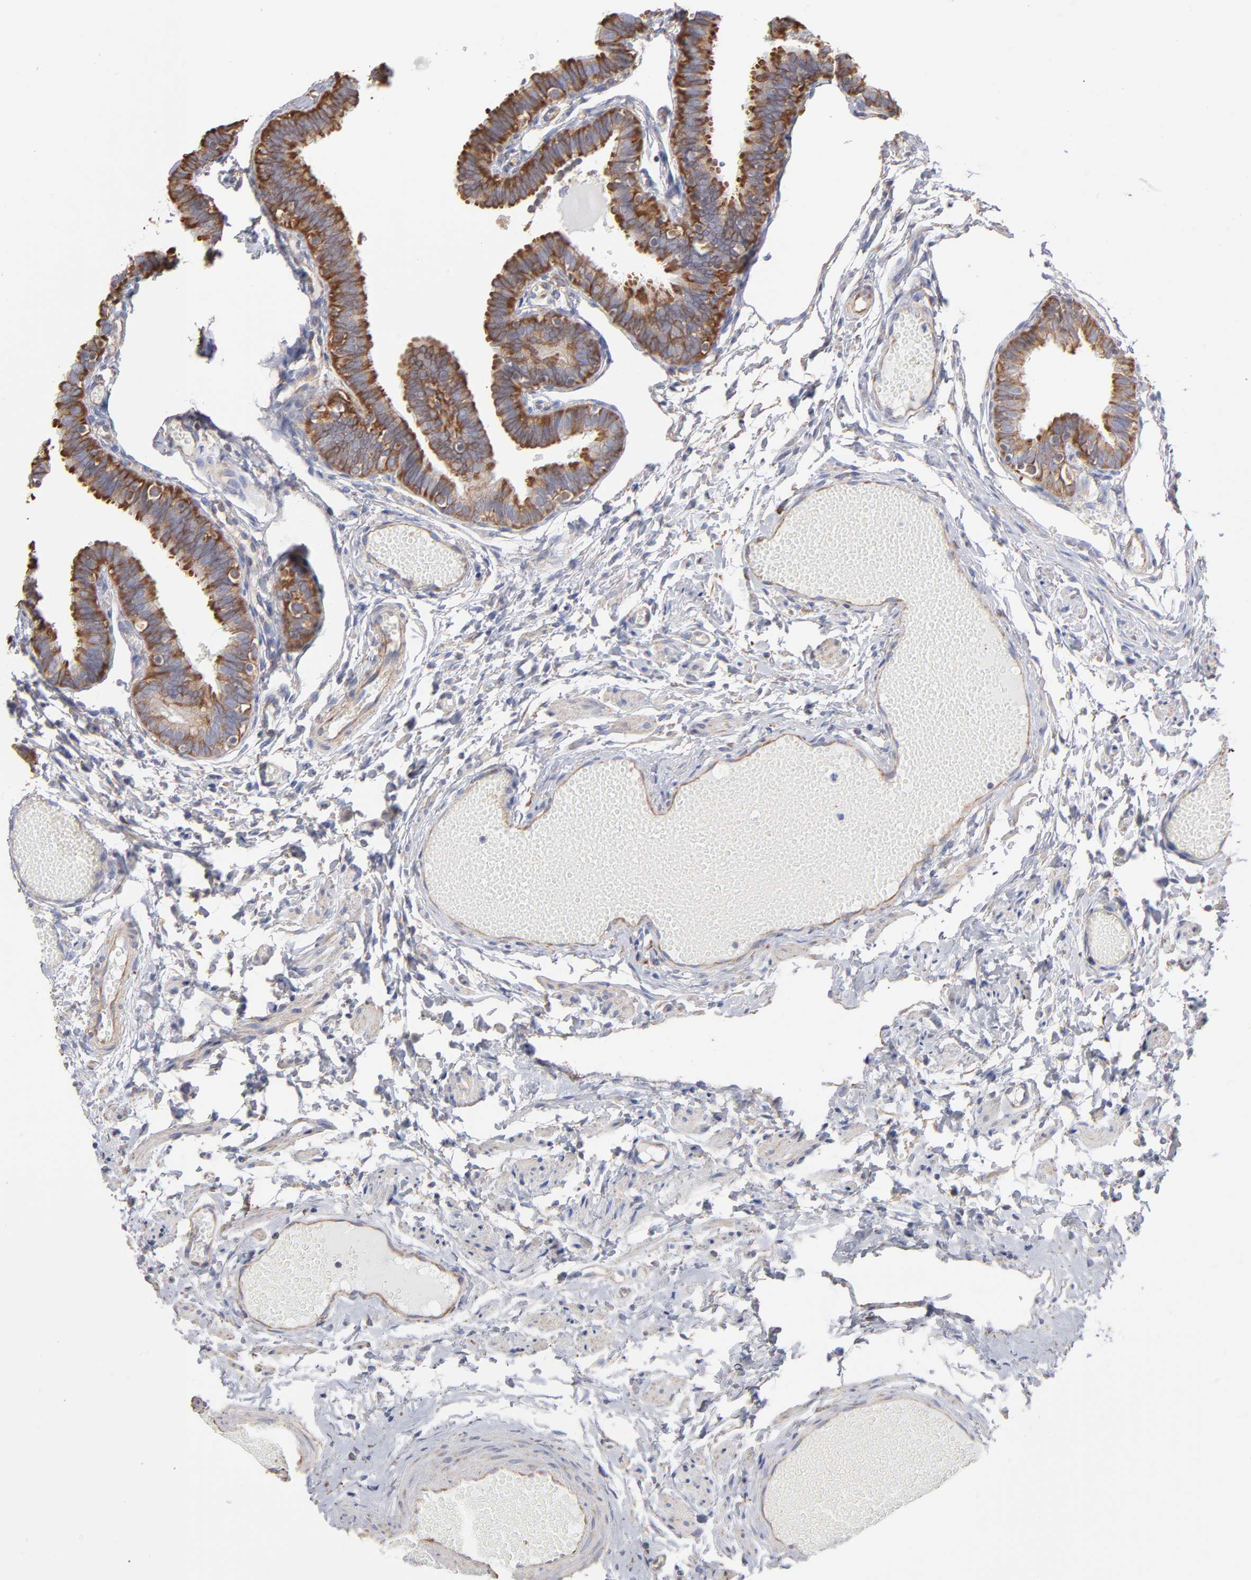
{"staining": {"intensity": "strong", "quantity": ">75%", "location": "cytoplasmic/membranous"}, "tissue": "fallopian tube", "cell_type": "Glandular cells", "image_type": "normal", "snomed": [{"axis": "morphology", "description": "Normal tissue, NOS"}, {"axis": "topography", "description": "Fallopian tube"}], "caption": "The photomicrograph displays staining of benign fallopian tube, revealing strong cytoplasmic/membranous protein expression (brown color) within glandular cells.", "gene": "RPL3", "patient": {"sex": "female", "age": 46}}